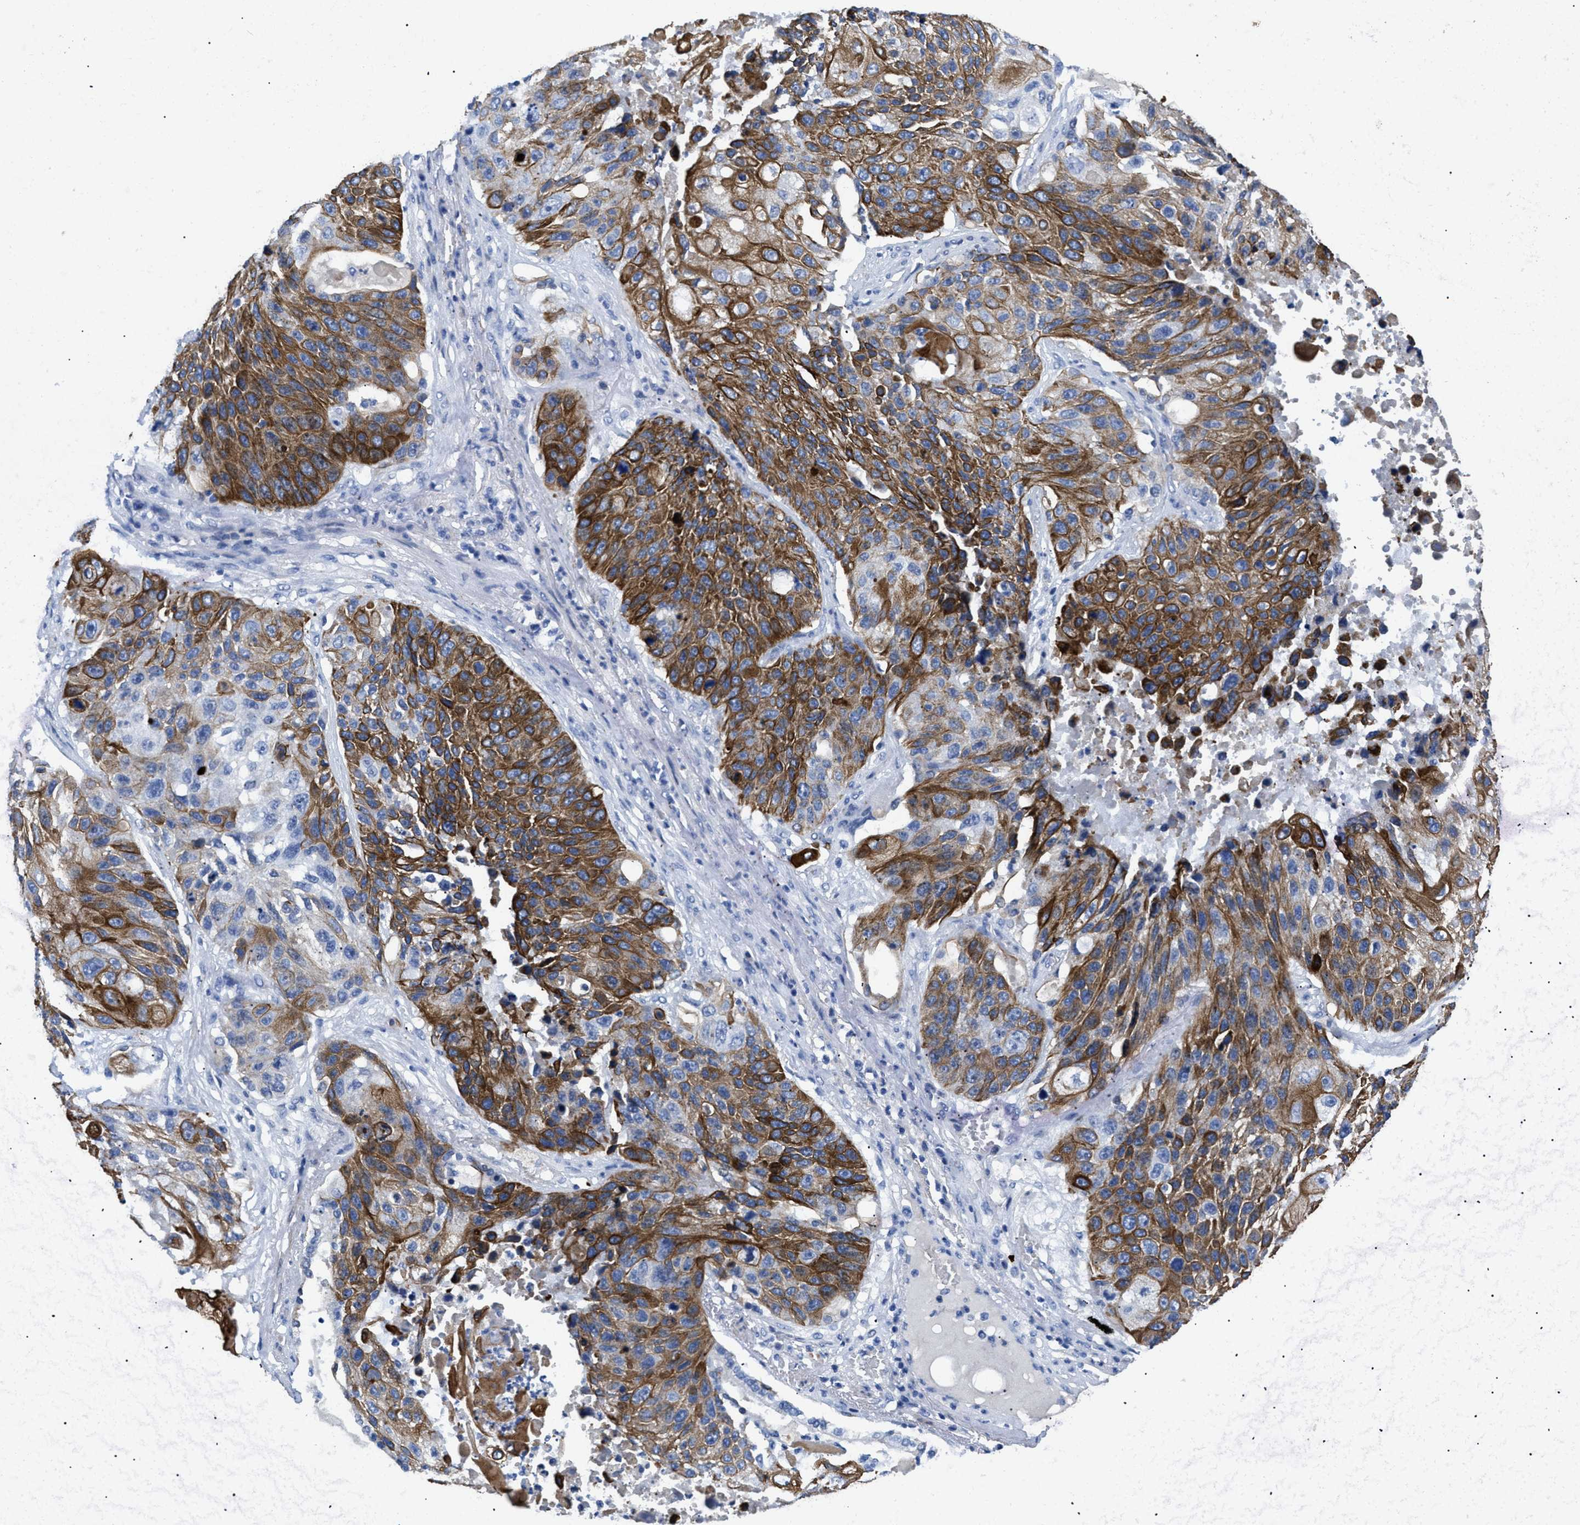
{"staining": {"intensity": "strong", "quantity": ">75%", "location": "cytoplasmic/membranous"}, "tissue": "lung cancer", "cell_type": "Tumor cells", "image_type": "cancer", "snomed": [{"axis": "morphology", "description": "Squamous cell carcinoma, NOS"}, {"axis": "topography", "description": "Lung"}], "caption": "Lung cancer (squamous cell carcinoma) tissue reveals strong cytoplasmic/membranous positivity in approximately >75% of tumor cells", "gene": "TMEM68", "patient": {"sex": "male", "age": 61}}